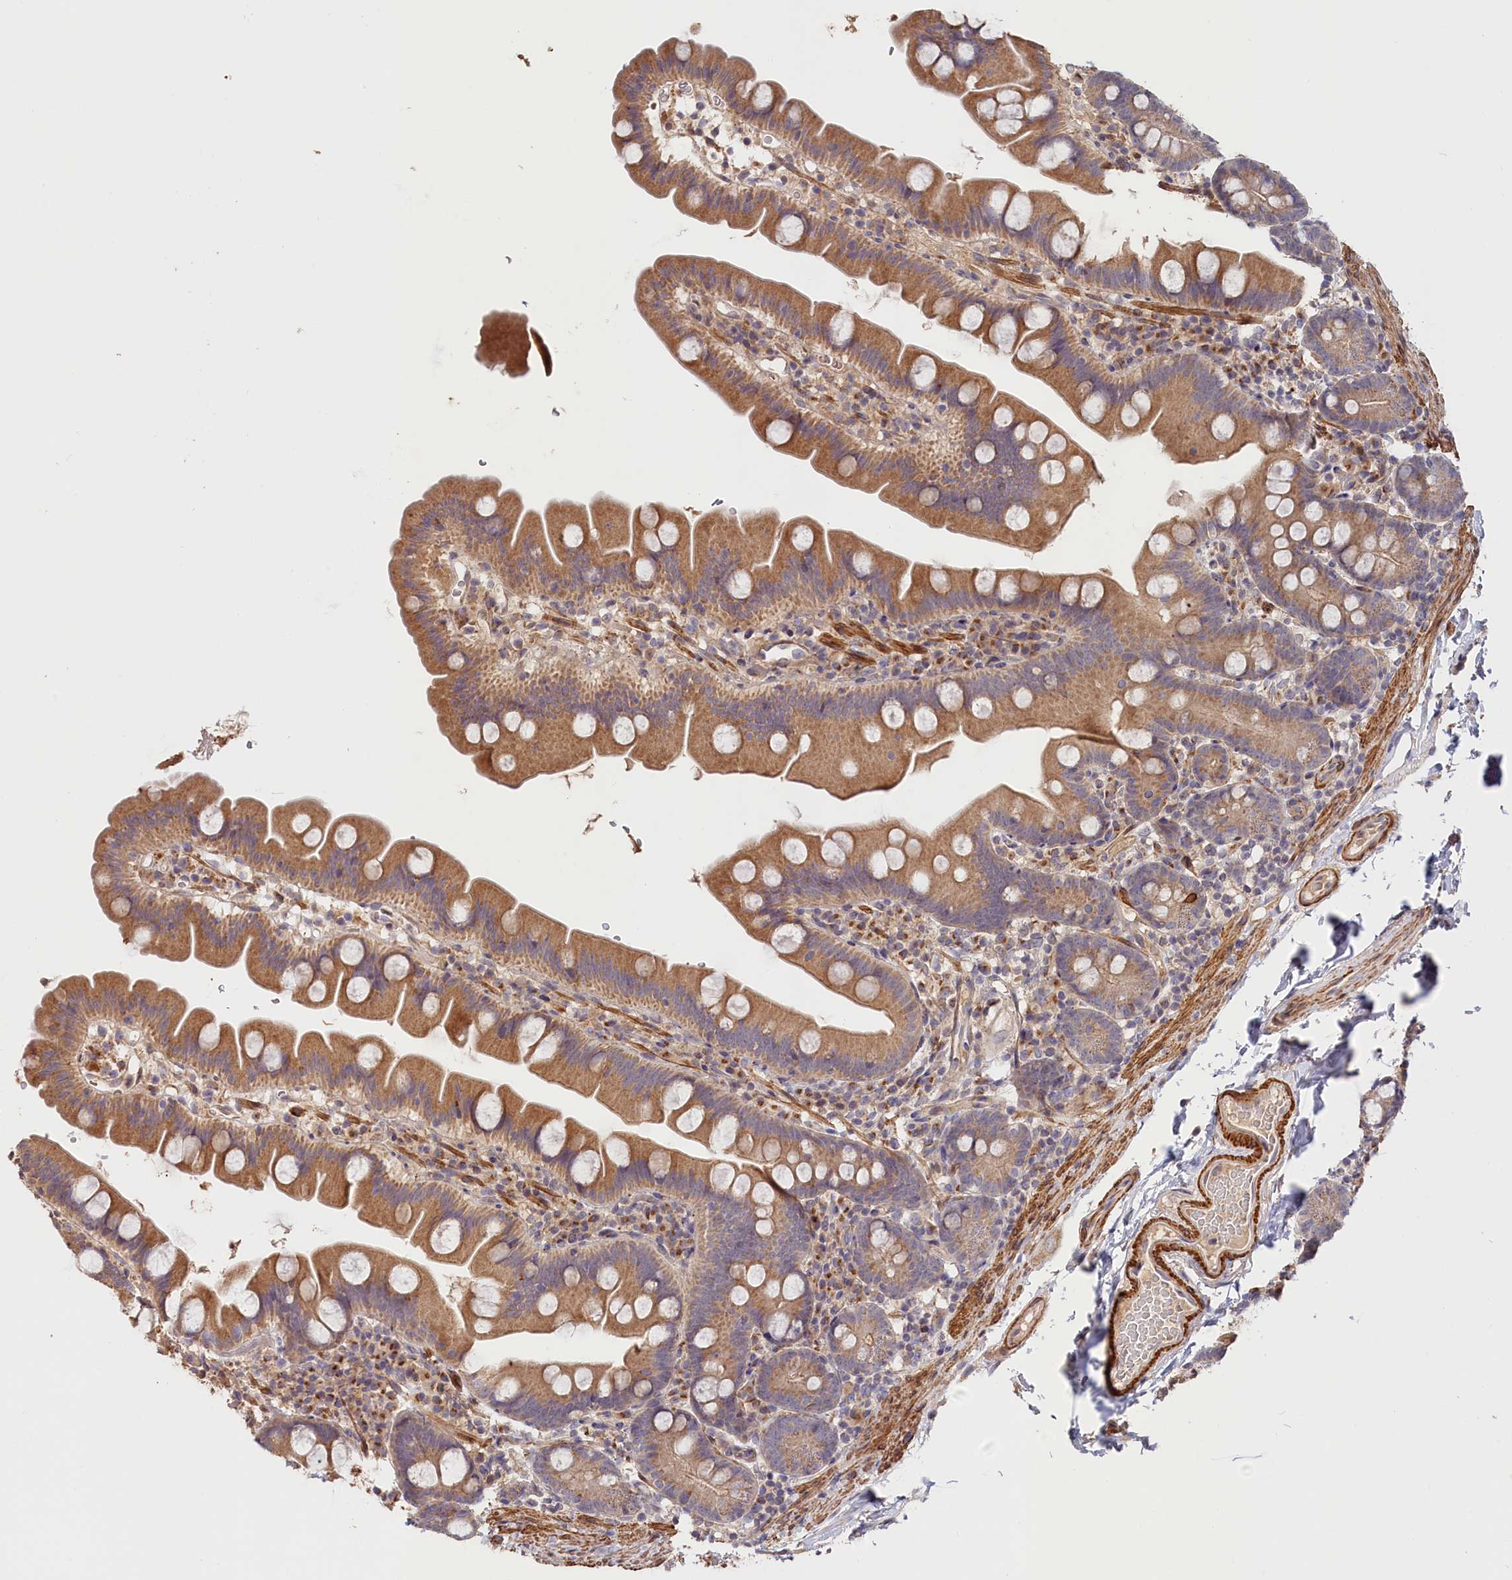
{"staining": {"intensity": "moderate", "quantity": ">75%", "location": "cytoplasmic/membranous"}, "tissue": "small intestine", "cell_type": "Glandular cells", "image_type": "normal", "snomed": [{"axis": "morphology", "description": "Normal tissue, NOS"}, {"axis": "topography", "description": "Small intestine"}], "caption": "Glandular cells exhibit medium levels of moderate cytoplasmic/membranous positivity in approximately >75% of cells in normal human small intestine. Using DAB (brown) and hematoxylin (blue) stains, captured at high magnification using brightfield microscopy.", "gene": "TANGO6", "patient": {"sex": "female", "age": 68}}